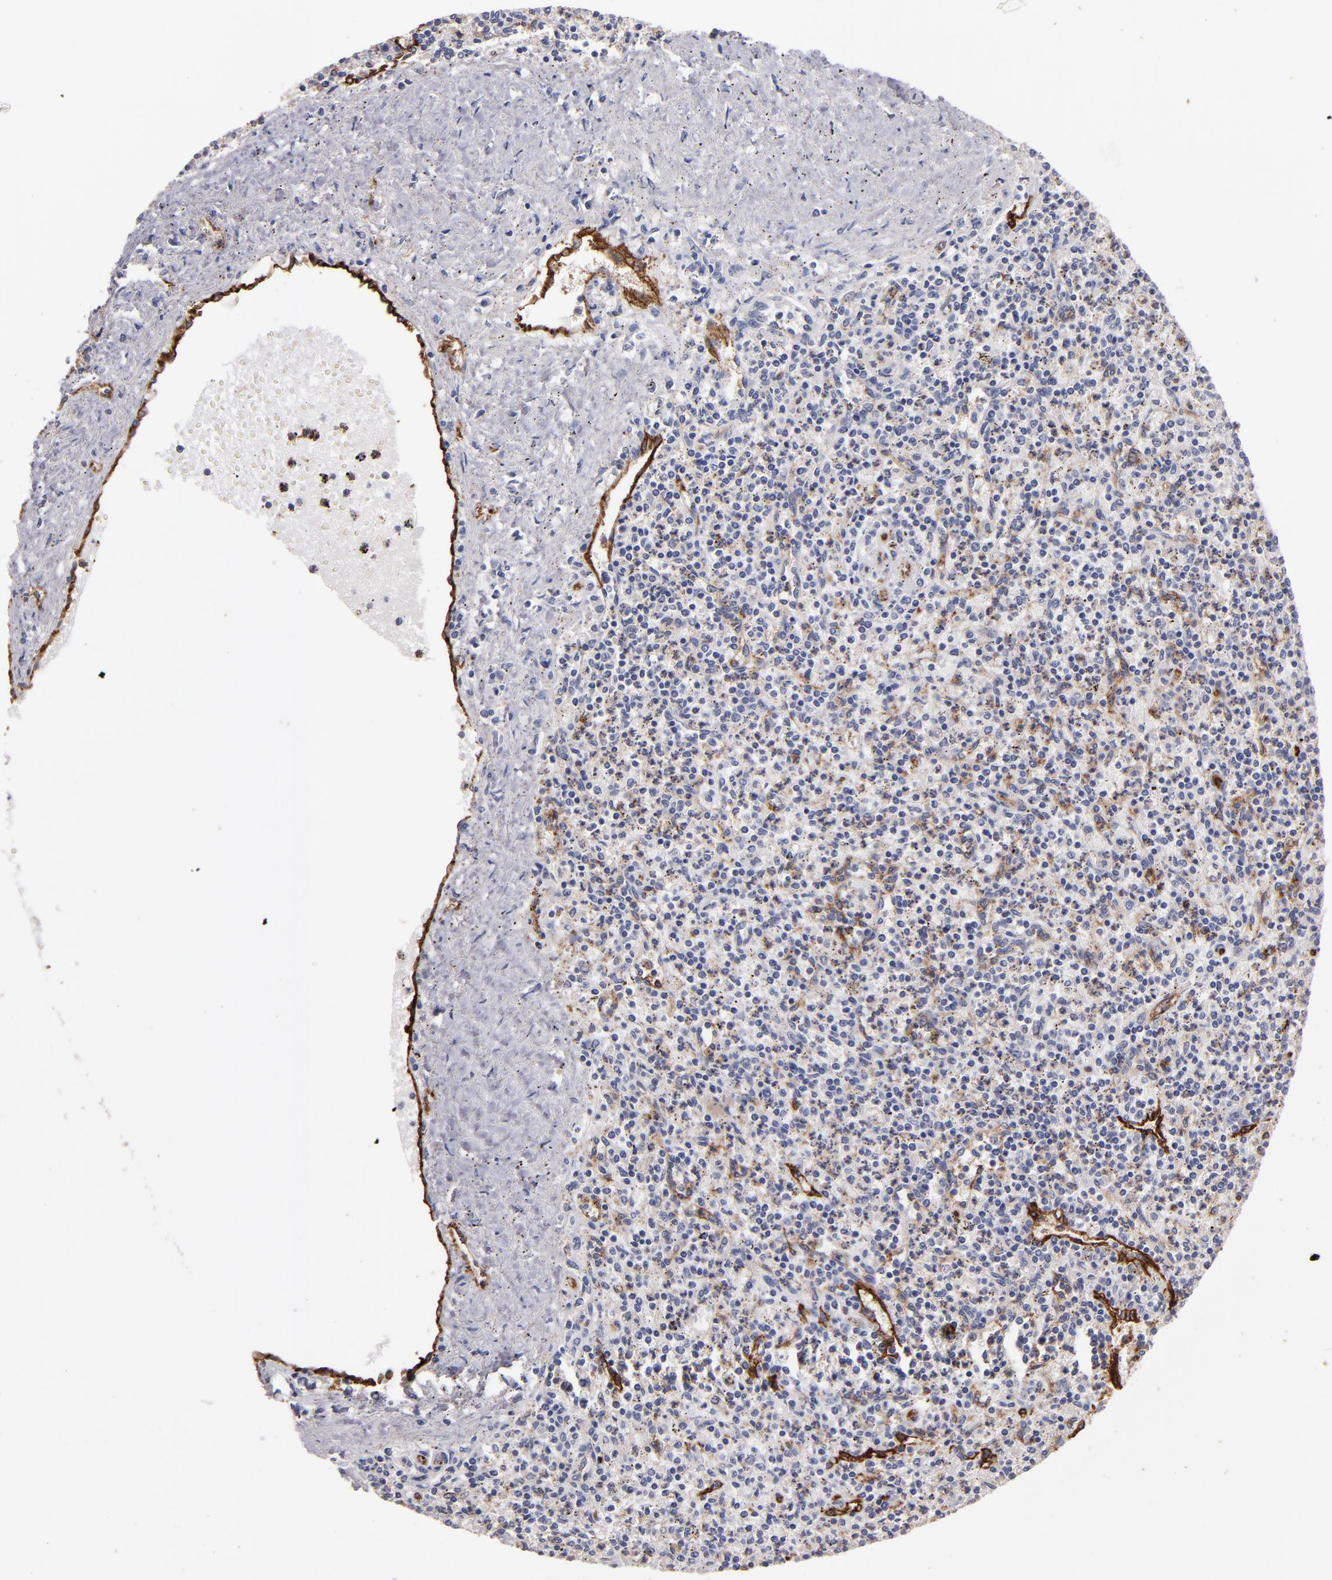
{"staining": {"intensity": "negative", "quantity": "none", "location": "none"}, "tissue": "spleen", "cell_type": "Cells in red pulp", "image_type": "normal", "snomed": [{"axis": "morphology", "description": "Normal tissue, NOS"}, {"axis": "topography", "description": "Spleen"}], "caption": "The histopathology image shows no staining of cells in red pulp in benign spleen.", "gene": "CLDN5", "patient": {"sex": "male", "age": 72}}